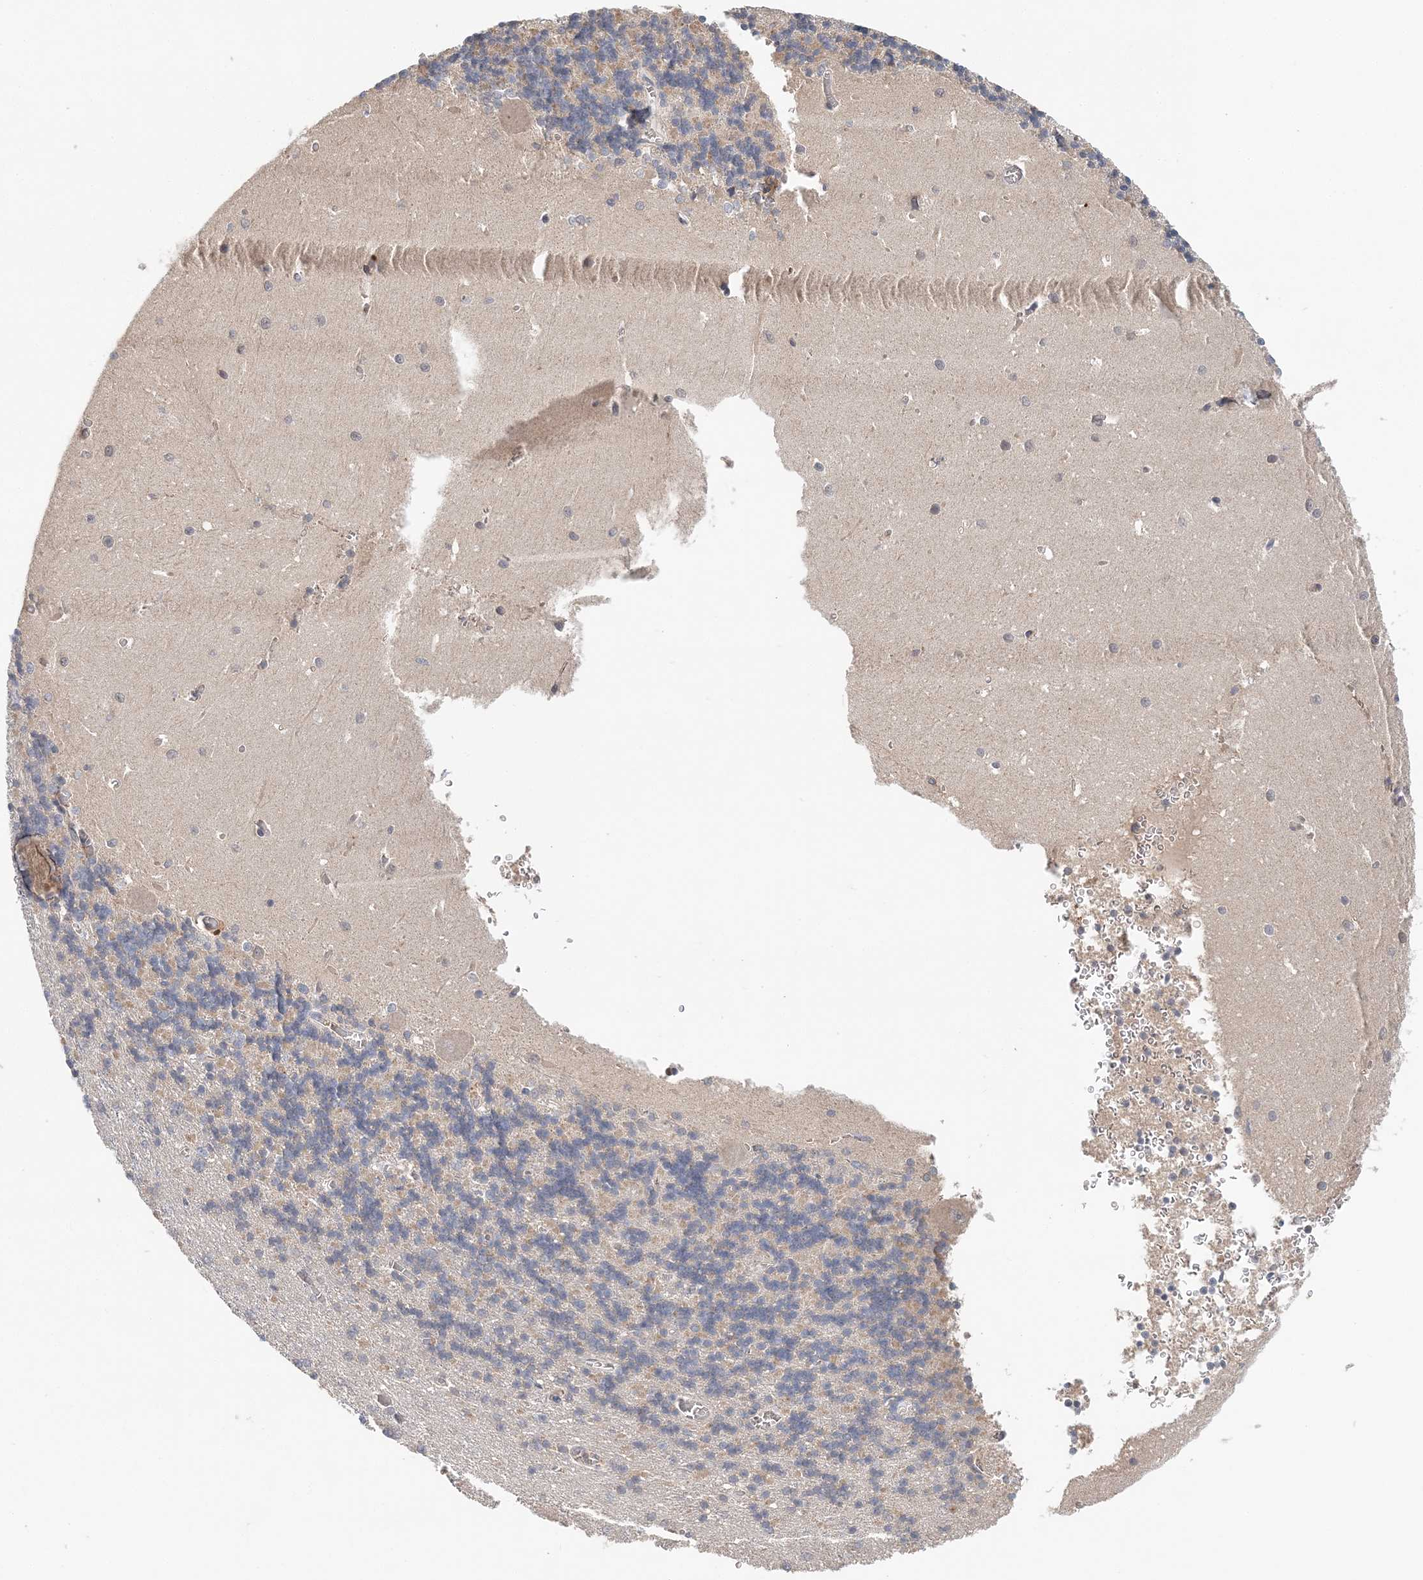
{"staining": {"intensity": "negative", "quantity": "none", "location": "none"}, "tissue": "cerebellum", "cell_type": "Cells in granular layer", "image_type": "normal", "snomed": [{"axis": "morphology", "description": "Normal tissue, NOS"}, {"axis": "topography", "description": "Cerebellum"}], "caption": "DAB (3,3'-diaminobenzidine) immunohistochemical staining of benign human cerebellum displays no significant expression in cells in granular layer.", "gene": "SYCP3", "patient": {"sex": "male", "age": 37}}